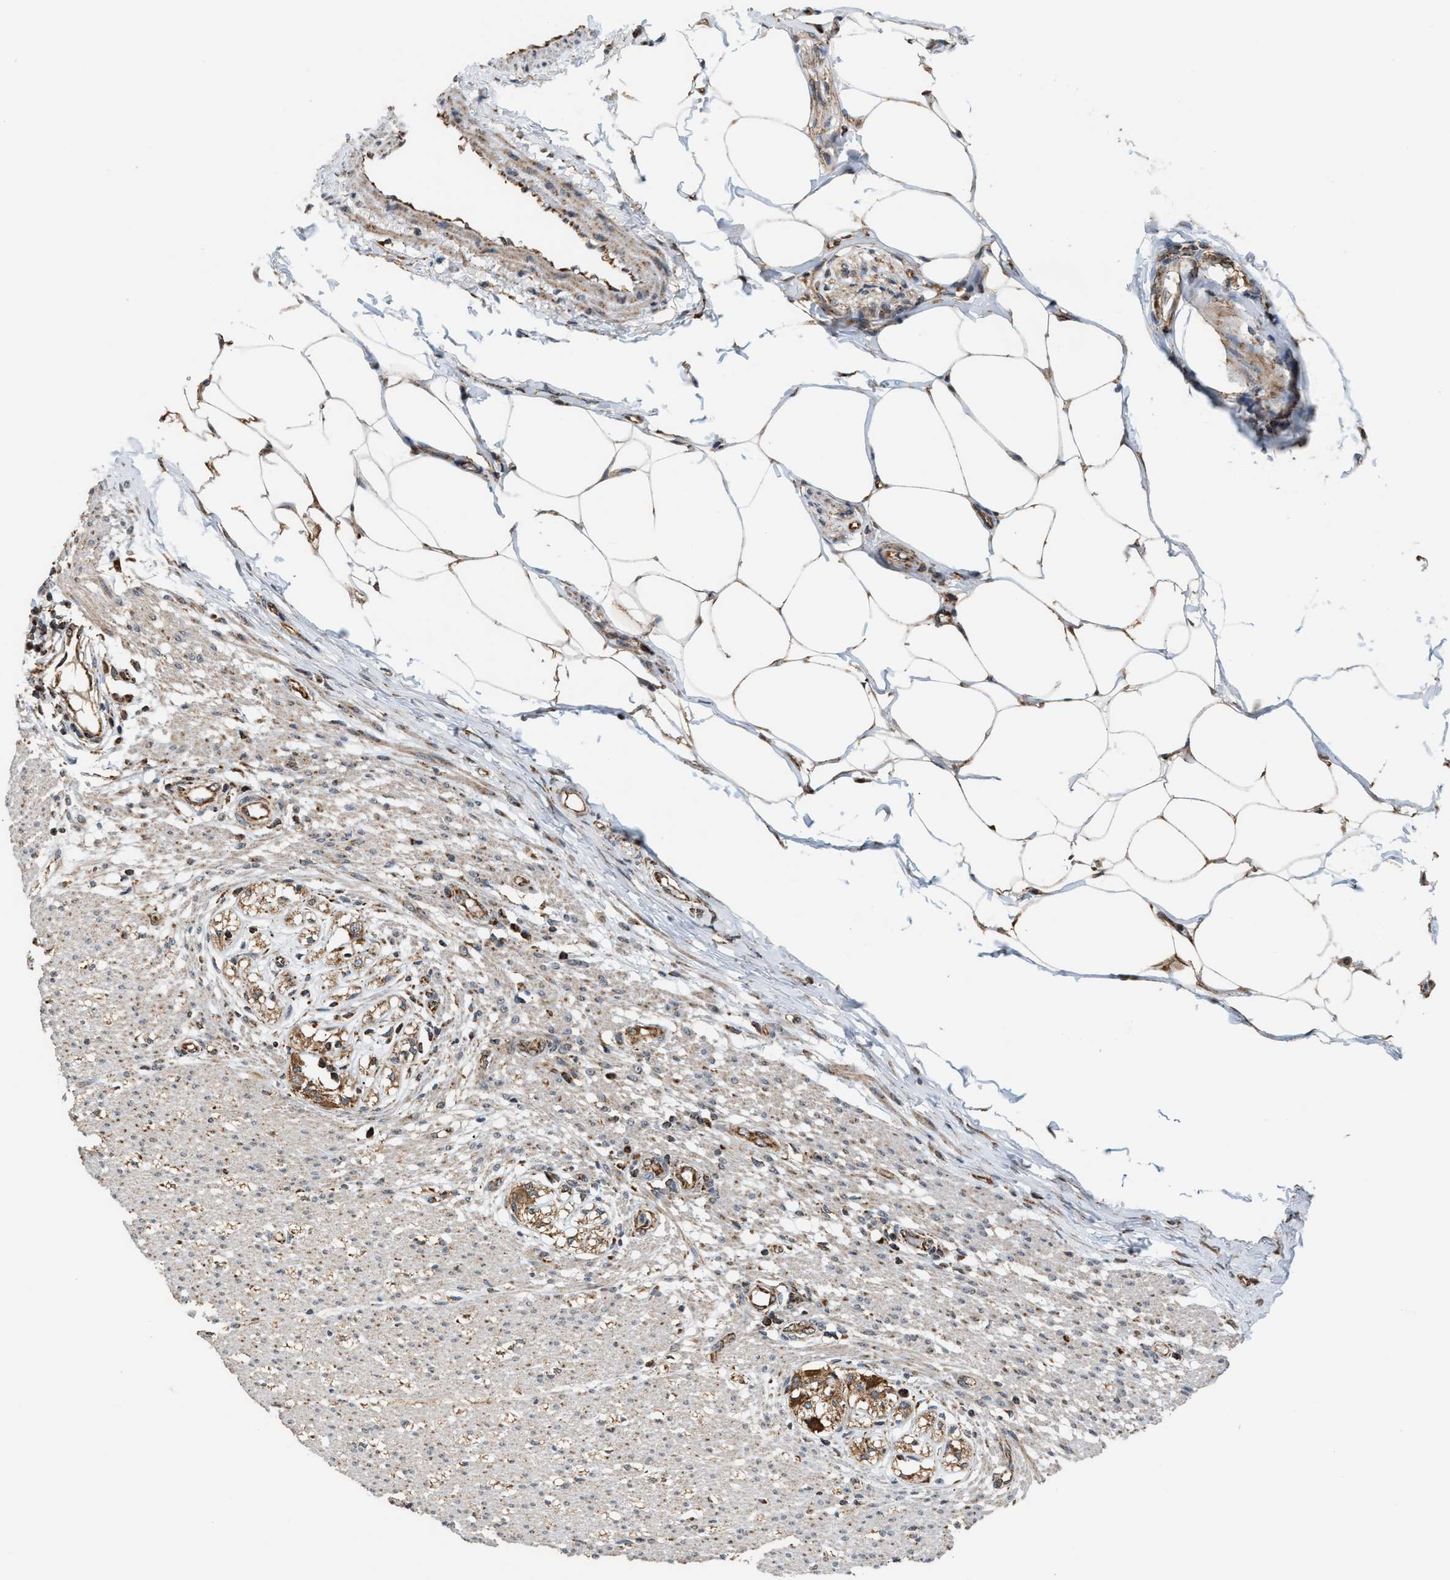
{"staining": {"intensity": "moderate", "quantity": ">75%", "location": "cytoplasmic/membranous"}, "tissue": "smooth muscle", "cell_type": "Smooth muscle cells", "image_type": "normal", "snomed": [{"axis": "morphology", "description": "Normal tissue, NOS"}, {"axis": "morphology", "description": "Adenocarcinoma, NOS"}, {"axis": "topography", "description": "Colon"}, {"axis": "topography", "description": "Peripheral nerve tissue"}], "caption": "Smooth muscle stained for a protein exhibits moderate cytoplasmic/membranous positivity in smooth muscle cells. Nuclei are stained in blue.", "gene": "SGSM2", "patient": {"sex": "male", "age": 14}}